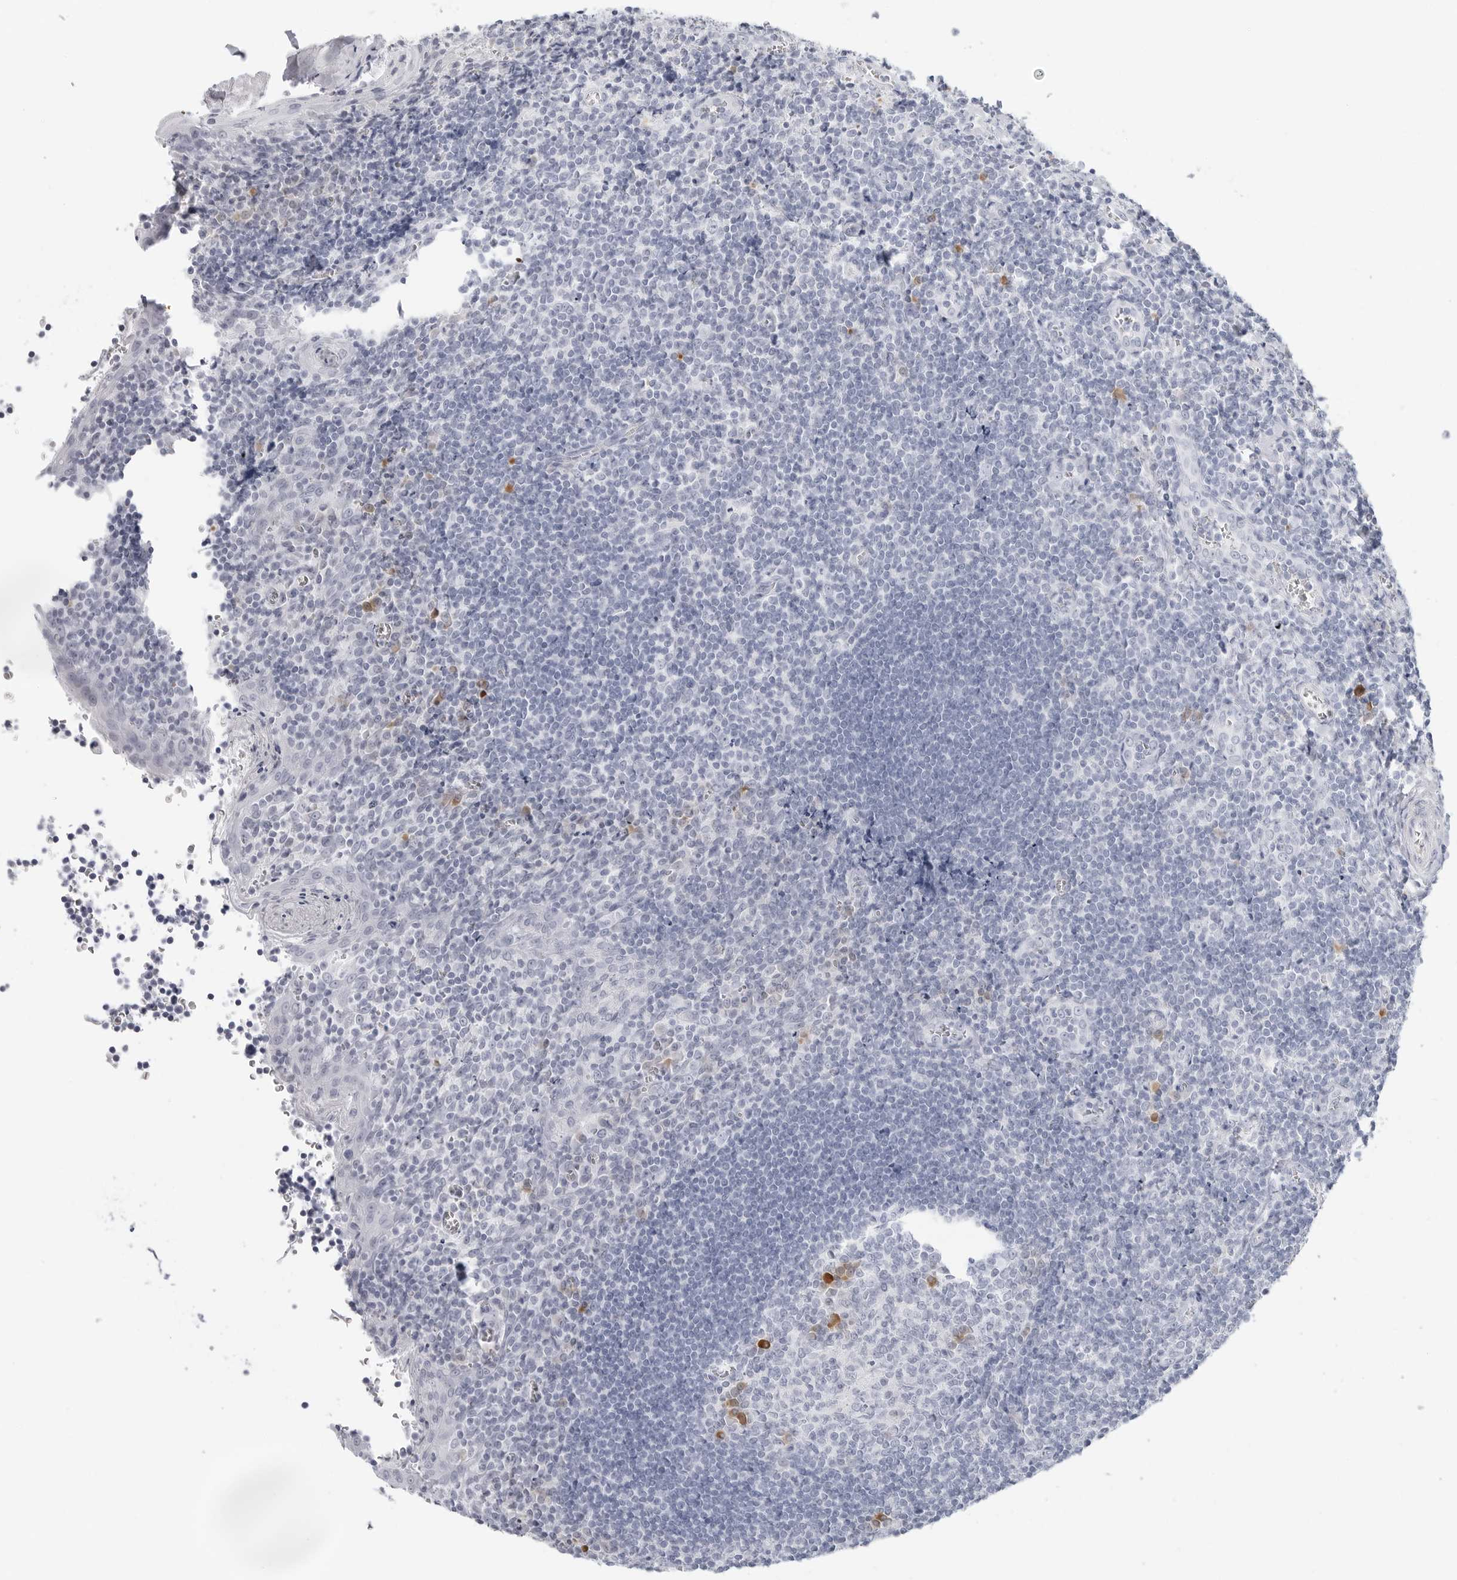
{"staining": {"intensity": "moderate", "quantity": "<25%", "location": "cytoplasmic/membranous"}, "tissue": "tonsil", "cell_type": "Germinal center cells", "image_type": "normal", "snomed": [{"axis": "morphology", "description": "Normal tissue, NOS"}, {"axis": "topography", "description": "Tonsil"}], "caption": "DAB (3,3'-diaminobenzidine) immunohistochemical staining of normal tonsil displays moderate cytoplasmic/membranous protein positivity in about <25% of germinal center cells.", "gene": "AMPD1", "patient": {"sex": "male", "age": 27}}